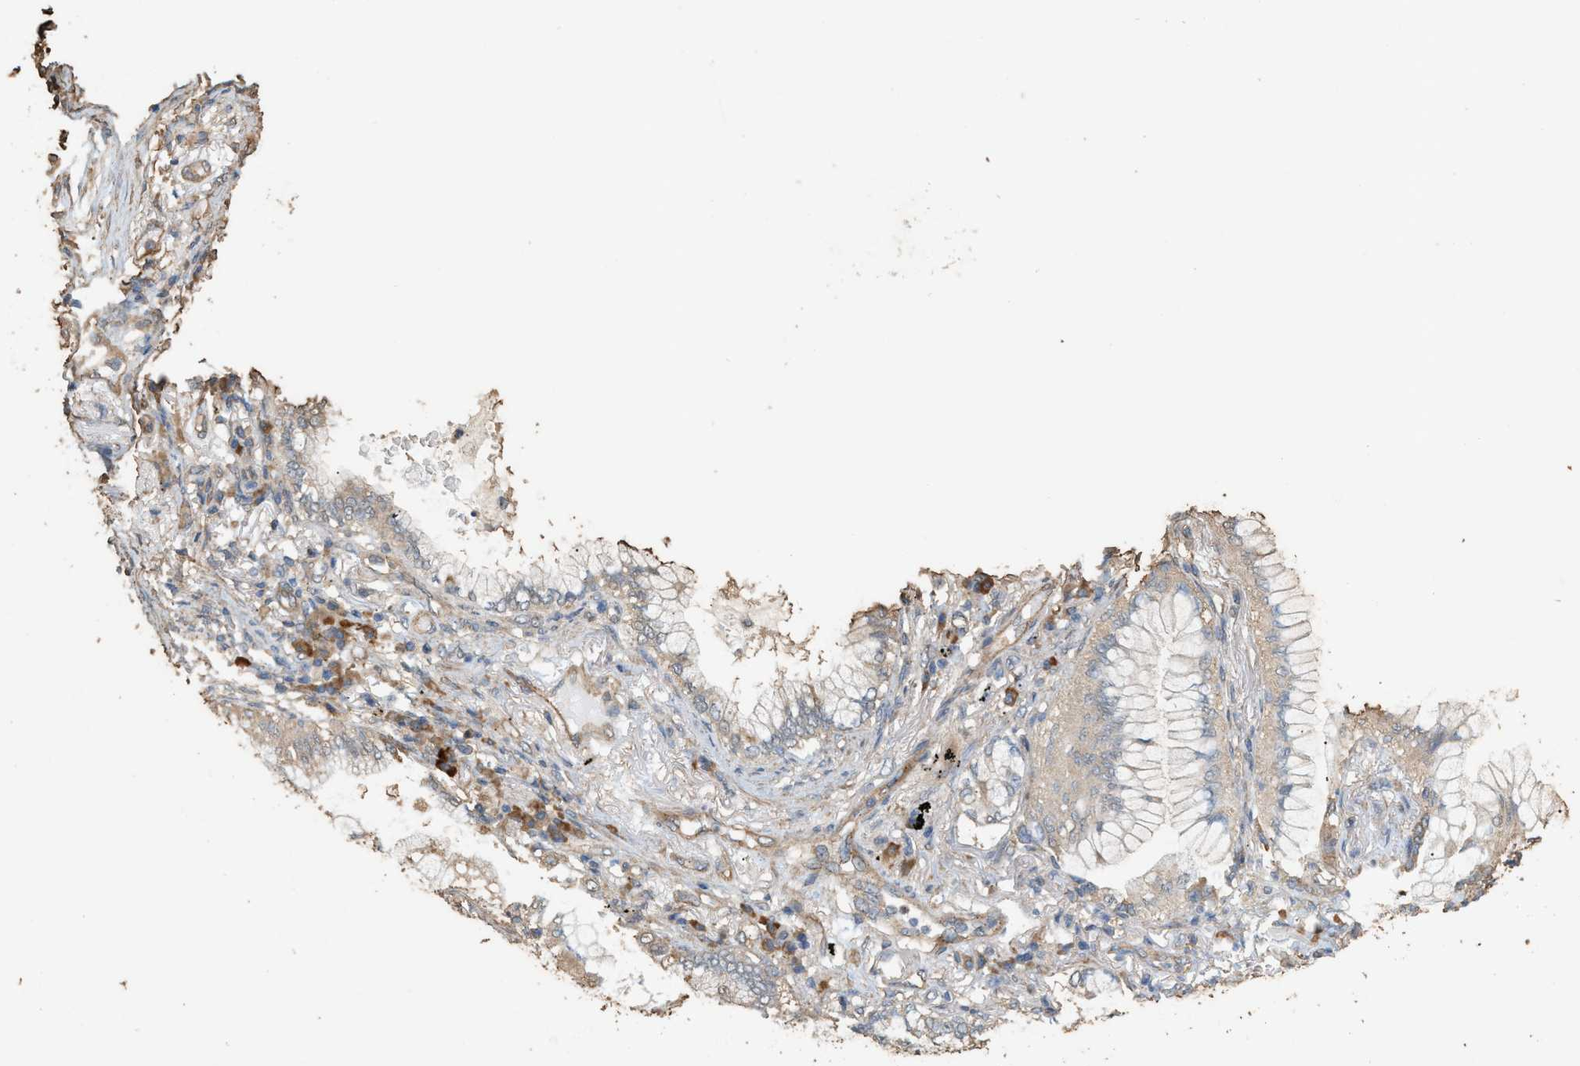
{"staining": {"intensity": "weak", "quantity": "<25%", "location": "cytoplasmic/membranous"}, "tissue": "lung cancer", "cell_type": "Tumor cells", "image_type": "cancer", "snomed": [{"axis": "morphology", "description": "Adenocarcinoma, NOS"}, {"axis": "topography", "description": "Lung"}], "caption": "DAB (3,3'-diaminobenzidine) immunohistochemical staining of lung cancer (adenocarcinoma) displays no significant expression in tumor cells.", "gene": "DCAF7", "patient": {"sex": "female", "age": 70}}